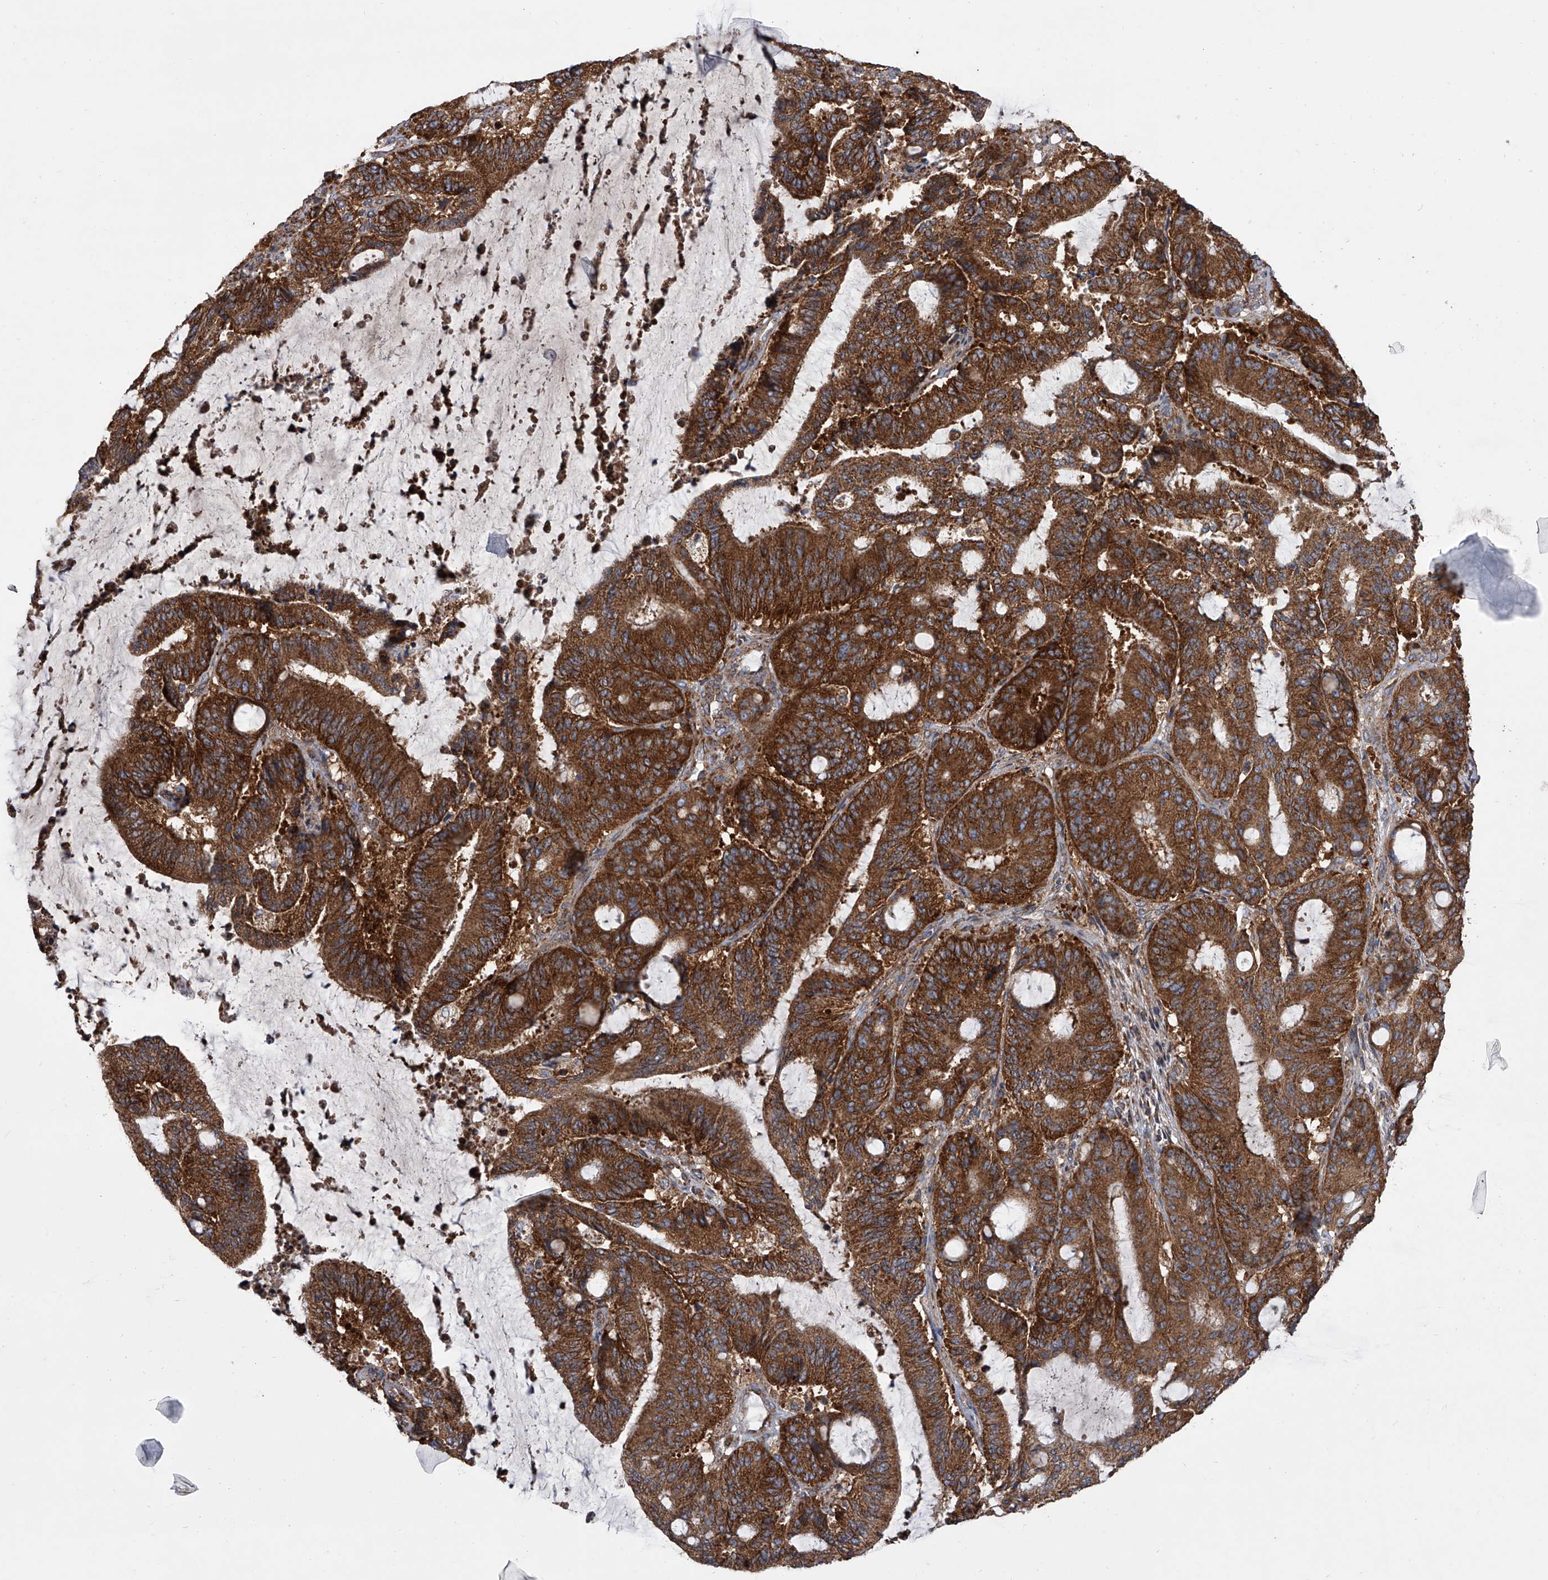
{"staining": {"intensity": "strong", "quantity": ">75%", "location": "cytoplasmic/membranous"}, "tissue": "liver cancer", "cell_type": "Tumor cells", "image_type": "cancer", "snomed": [{"axis": "morphology", "description": "Normal tissue, NOS"}, {"axis": "morphology", "description": "Cholangiocarcinoma"}, {"axis": "topography", "description": "Liver"}, {"axis": "topography", "description": "Peripheral nerve tissue"}], "caption": "A high-resolution histopathology image shows immunohistochemistry staining of liver cholangiocarcinoma, which demonstrates strong cytoplasmic/membranous staining in approximately >75% of tumor cells.", "gene": "ZC3H15", "patient": {"sex": "female", "age": 73}}